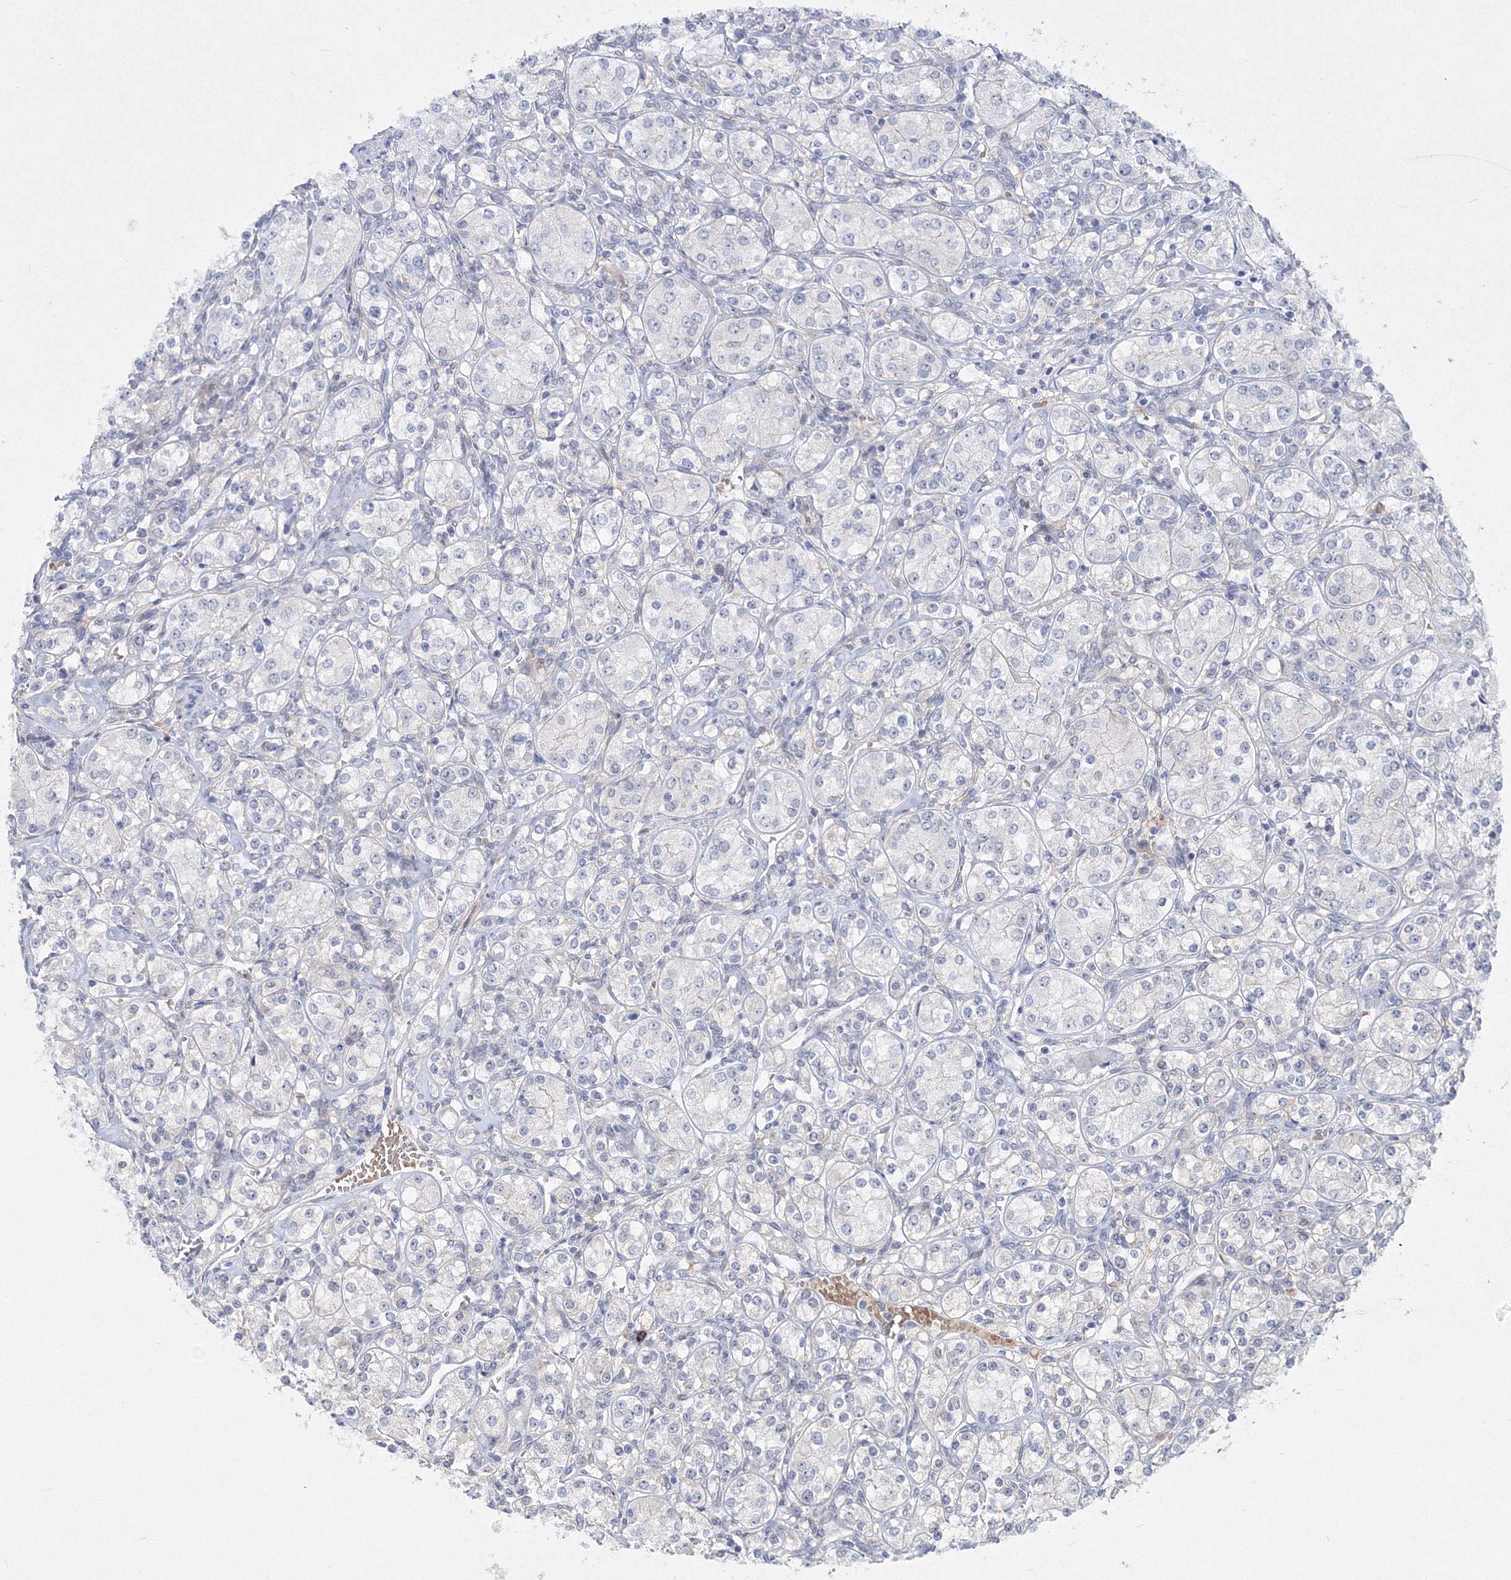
{"staining": {"intensity": "negative", "quantity": "none", "location": "none"}, "tissue": "renal cancer", "cell_type": "Tumor cells", "image_type": "cancer", "snomed": [{"axis": "morphology", "description": "Adenocarcinoma, NOS"}, {"axis": "topography", "description": "Kidney"}], "caption": "Tumor cells show no significant protein positivity in renal cancer (adenocarcinoma).", "gene": "C11orf52", "patient": {"sex": "male", "age": 77}}